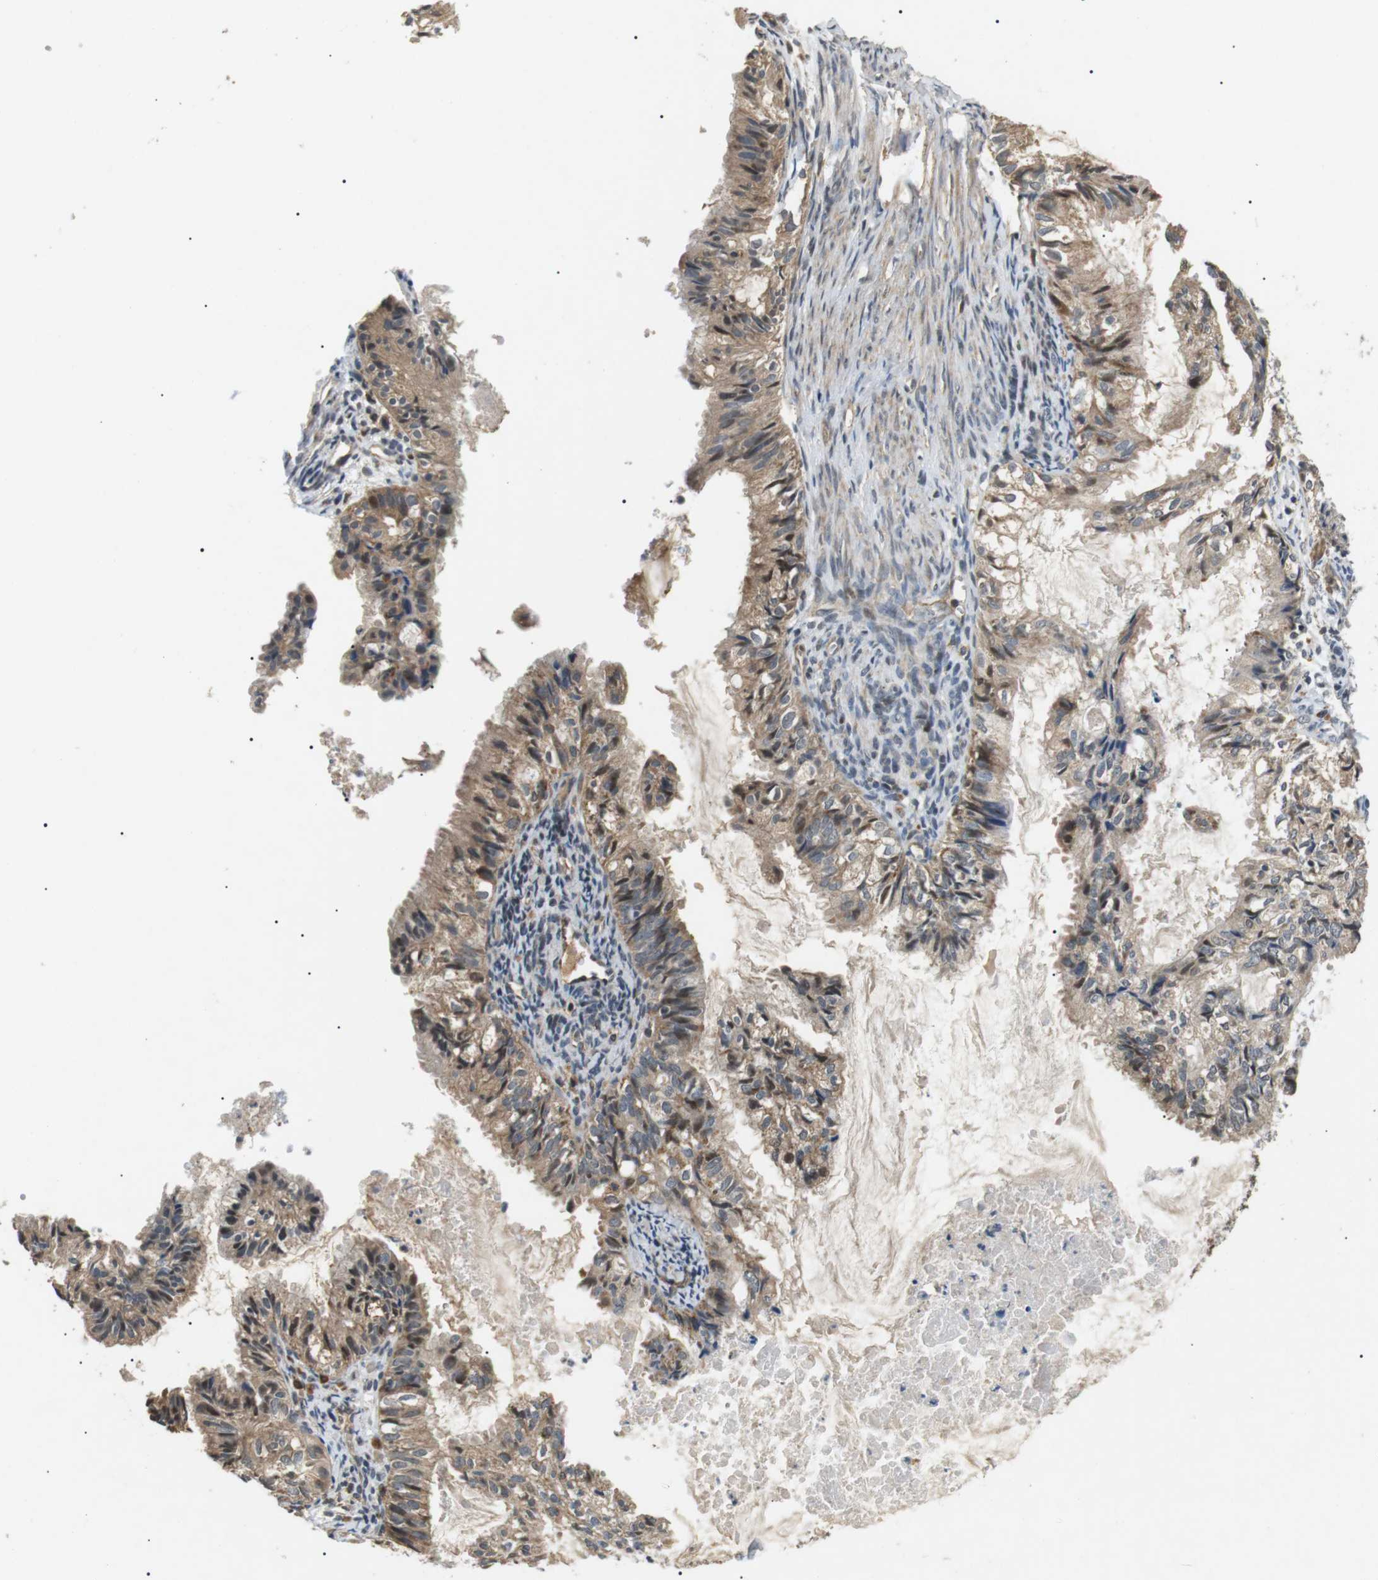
{"staining": {"intensity": "moderate", "quantity": ">75%", "location": "cytoplasmic/membranous"}, "tissue": "cervical cancer", "cell_type": "Tumor cells", "image_type": "cancer", "snomed": [{"axis": "morphology", "description": "Normal tissue, NOS"}, {"axis": "morphology", "description": "Adenocarcinoma, NOS"}, {"axis": "topography", "description": "Cervix"}, {"axis": "topography", "description": "Endometrium"}], "caption": "A high-resolution photomicrograph shows immunohistochemistry staining of cervical cancer, which exhibits moderate cytoplasmic/membranous staining in about >75% of tumor cells. Using DAB (brown) and hematoxylin (blue) stains, captured at high magnification using brightfield microscopy.", "gene": "HSPA13", "patient": {"sex": "female", "age": 86}}